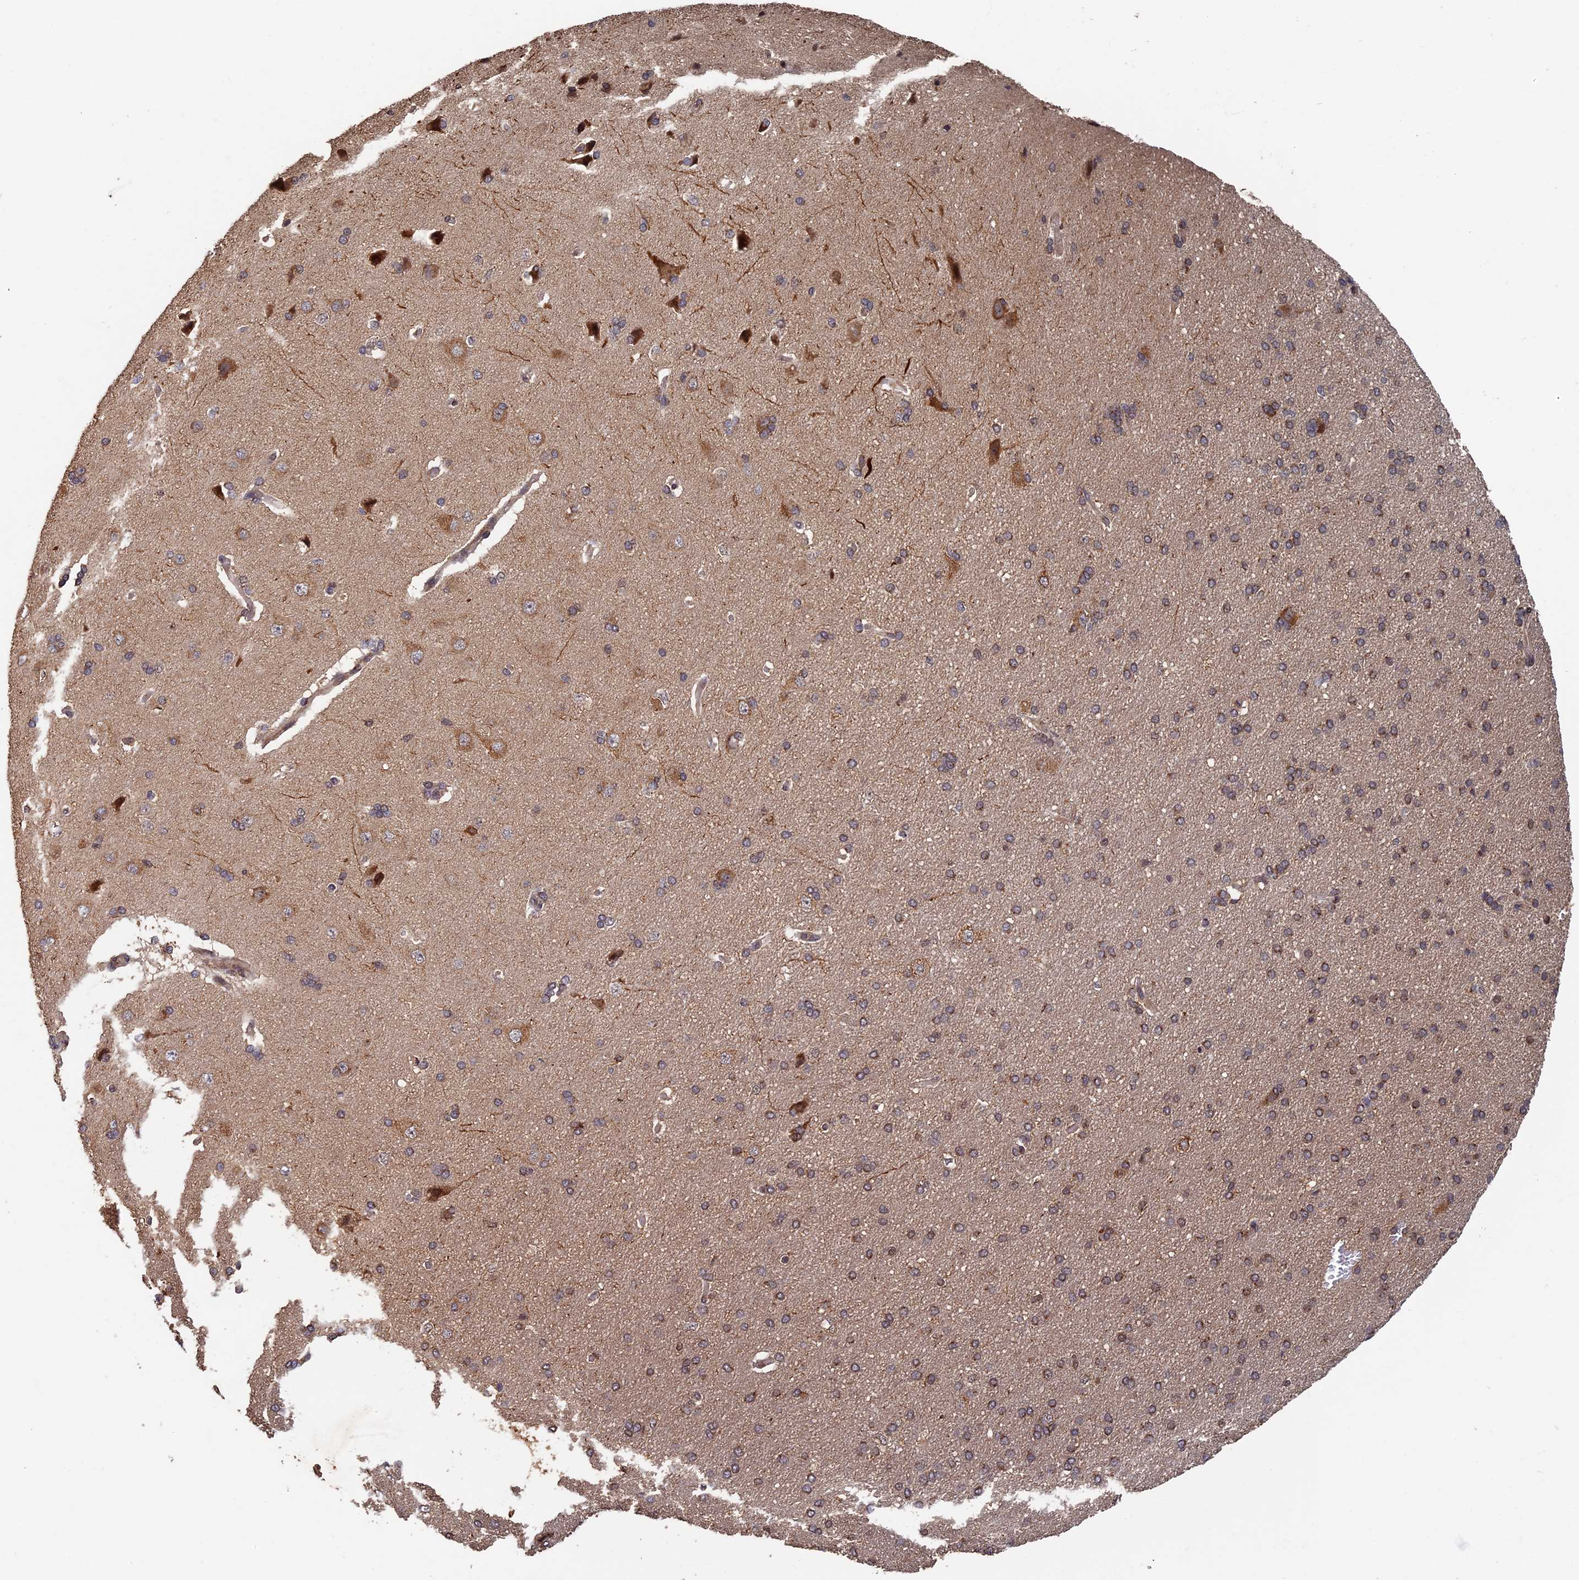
{"staining": {"intensity": "moderate", "quantity": ">75%", "location": "cytoplasmic/membranous"}, "tissue": "cerebral cortex", "cell_type": "Endothelial cells", "image_type": "normal", "snomed": [{"axis": "morphology", "description": "Normal tissue, NOS"}, {"axis": "topography", "description": "Cerebral cortex"}], "caption": "The photomicrograph demonstrates staining of unremarkable cerebral cortex, revealing moderate cytoplasmic/membranous protein staining (brown color) within endothelial cells.", "gene": "RASGRF1", "patient": {"sex": "male", "age": 62}}